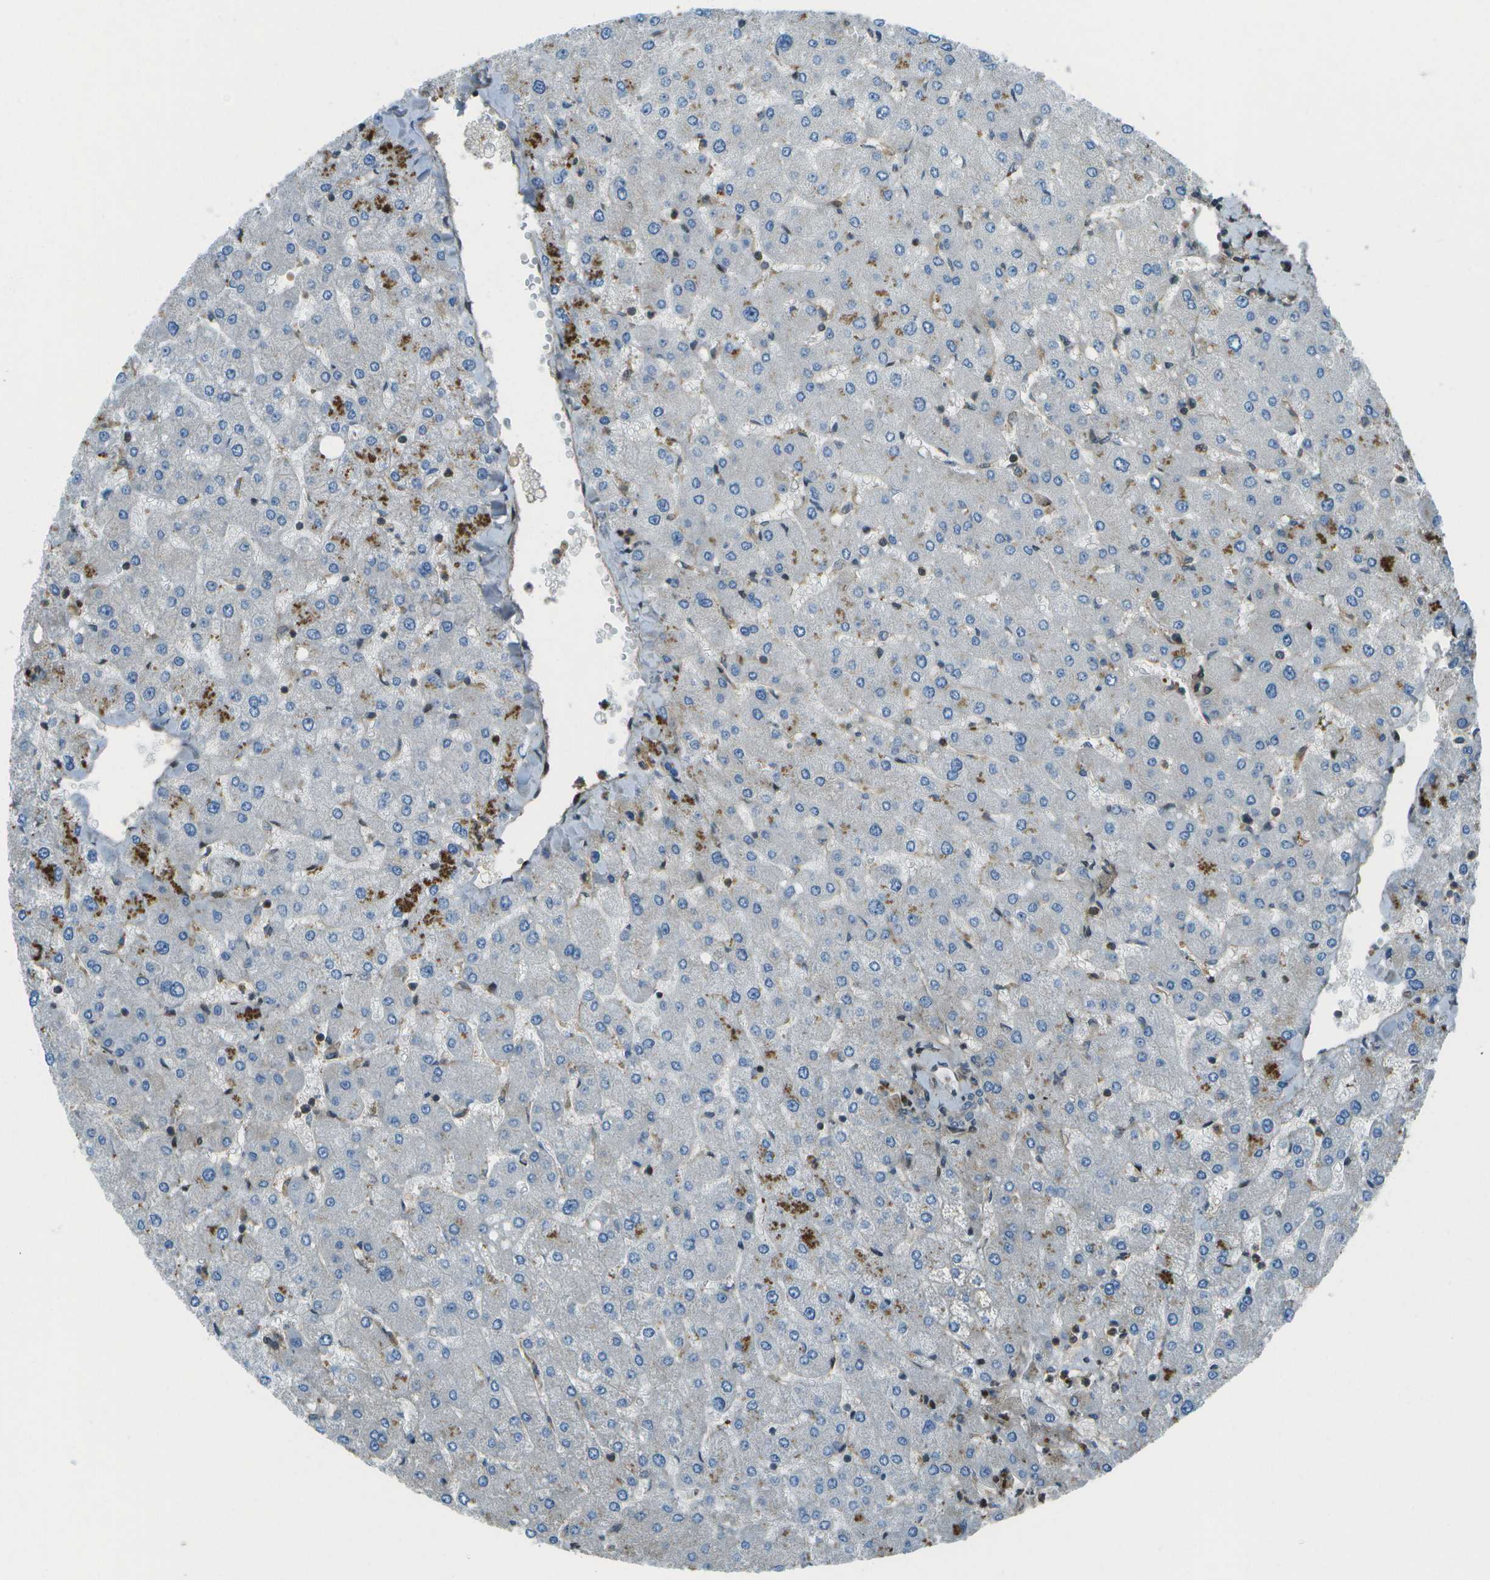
{"staining": {"intensity": "negative", "quantity": "none", "location": "none"}, "tissue": "liver", "cell_type": "Cholangiocytes", "image_type": "normal", "snomed": [{"axis": "morphology", "description": "Normal tissue, NOS"}, {"axis": "topography", "description": "Liver"}], "caption": "A high-resolution micrograph shows immunohistochemistry (IHC) staining of benign liver, which reveals no significant positivity in cholangiocytes.", "gene": "TMEM19", "patient": {"sex": "male", "age": 55}}